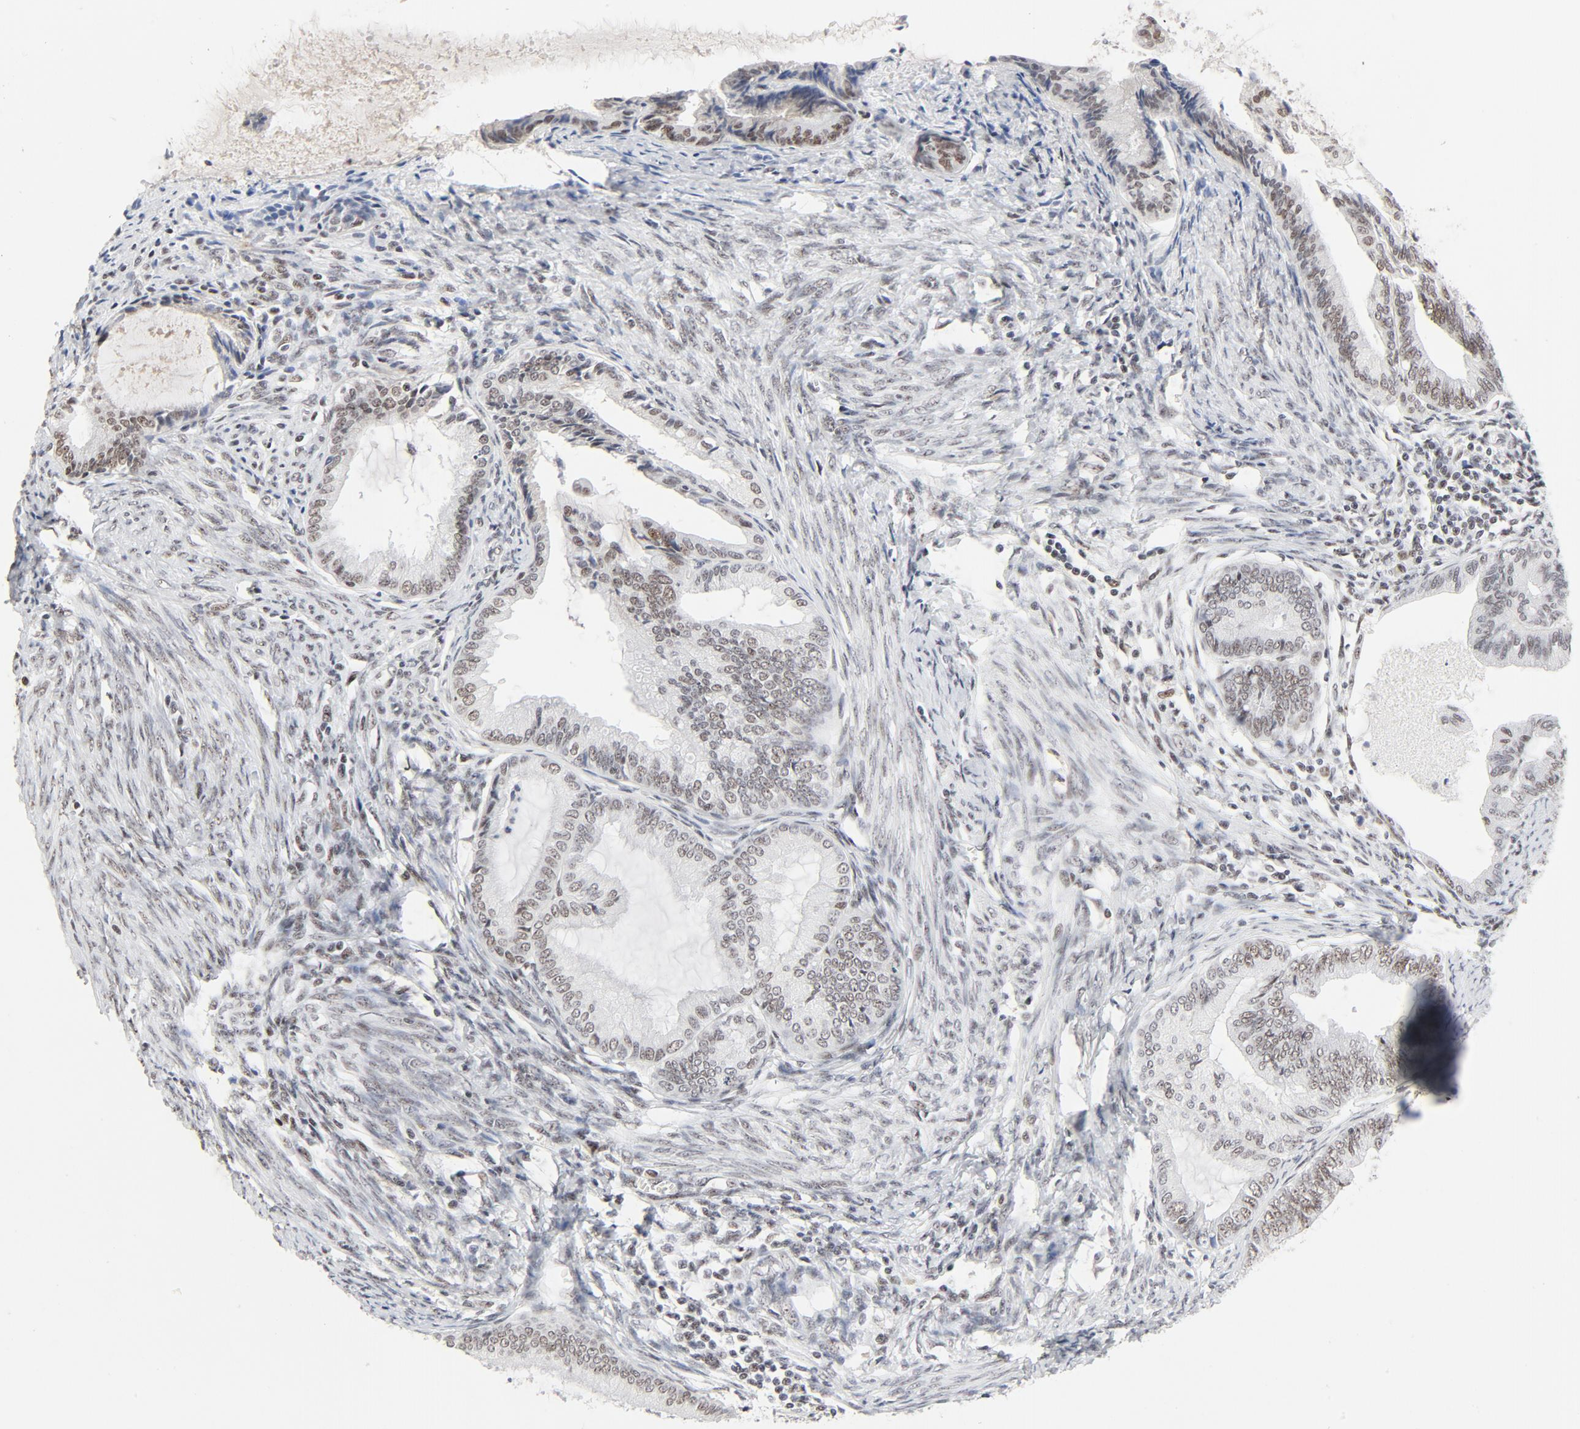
{"staining": {"intensity": "weak", "quantity": "25%-75%", "location": "nuclear"}, "tissue": "endometrial cancer", "cell_type": "Tumor cells", "image_type": "cancer", "snomed": [{"axis": "morphology", "description": "Adenocarcinoma, NOS"}, {"axis": "topography", "description": "Endometrium"}], "caption": "Immunohistochemistry staining of endometrial adenocarcinoma, which shows low levels of weak nuclear staining in approximately 25%-75% of tumor cells indicating weak nuclear protein expression. The staining was performed using DAB (brown) for protein detection and nuclei were counterstained in hematoxylin (blue).", "gene": "GTF2H1", "patient": {"sex": "female", "age": 86}}